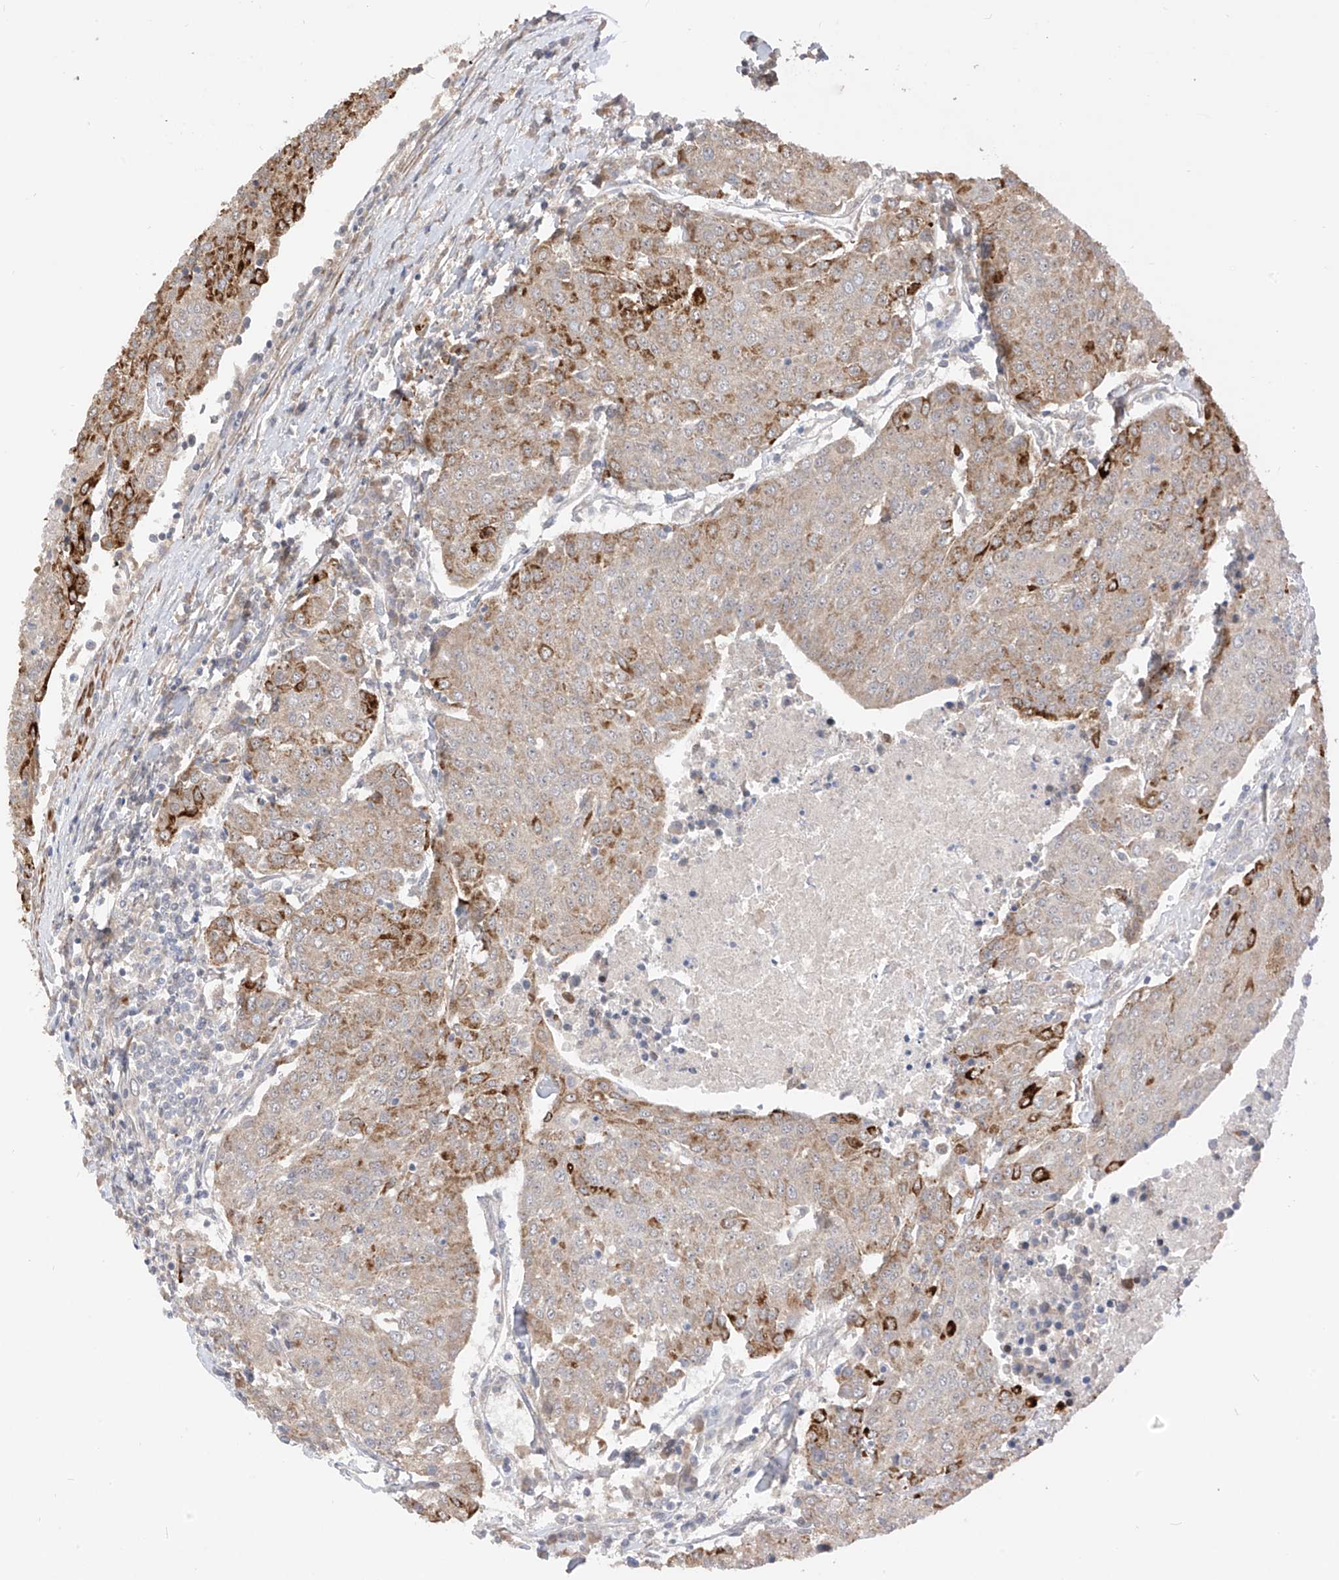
{"staining": {"intensity": "moderate", "quantity": "<25%", "location": "cytoplasmic/membranous"}, "tissue": "urothelial cancer", "cell_type": "Tumor cells", "image_type": "cancer", "snomed": [{"axis": "morphology", "description": "Urothelial carcinoma, High grade"}, {"axis": "topography", "description": "Urinary bladder"}], "caption": "Tumor cells show low levels of moderate cytoplasmic/membranous expression in about <25% of cells in urothelial carcinoma (high-grade). The protein is shown in brown color, while the nuclei are stained blue.", "gene": "LATS1", "patient": {"sex": "female", "age": 85}}